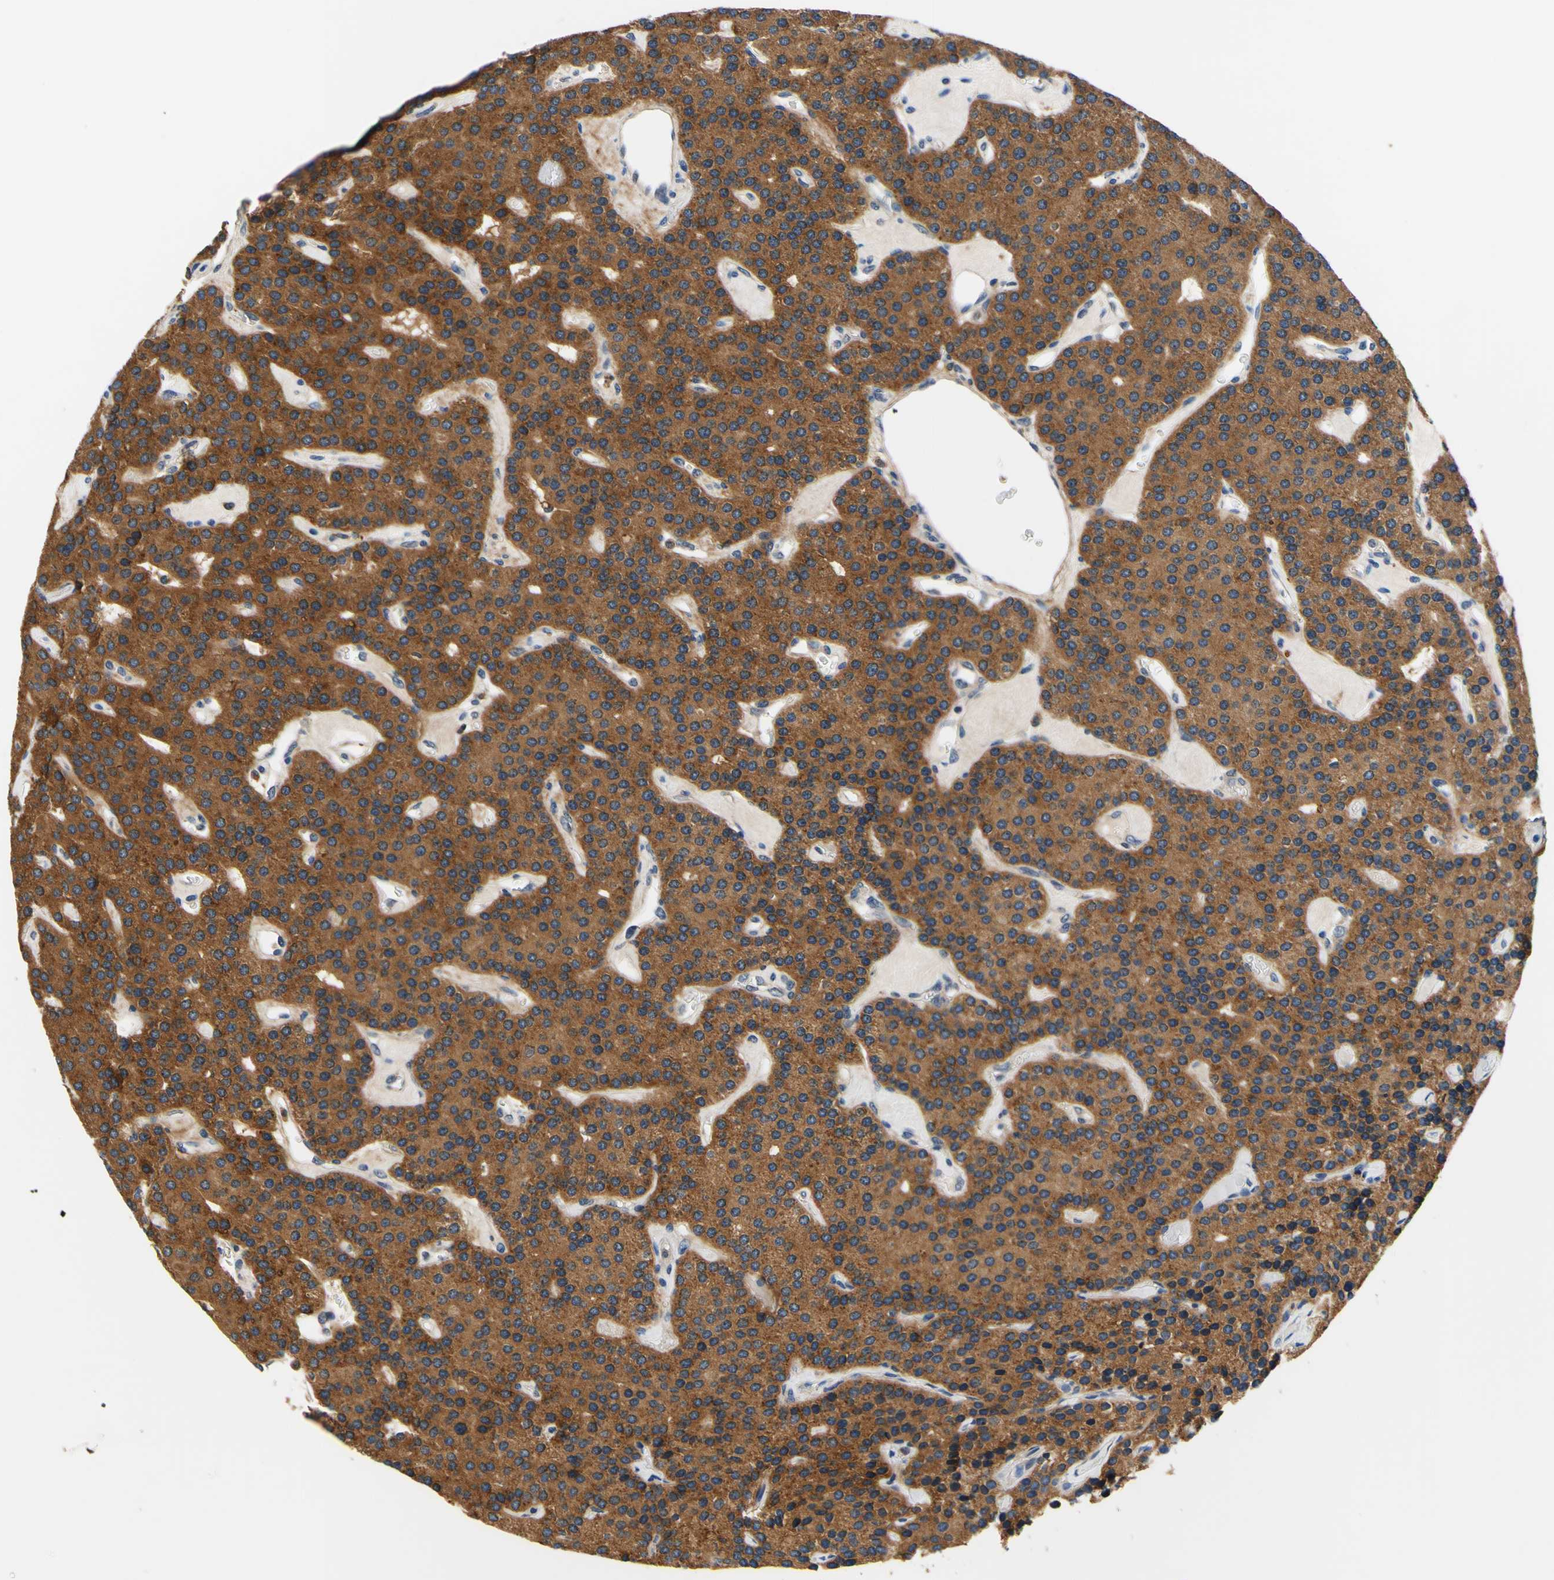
{"staining": {"intensity": "strong", "quantity": ">75%", "location": "cytoplasmic/membranous"}, "tissue": "parathyroid gland", "cell_type": "Glandular cells", "image_type": "normal", "snomed": [{"axis": "morphology", "description": "Normal tissue, NOS"}, {"axis": "morphology", "description": "Adenoma, NOS"}, {"axis": "topography", "description": "Parathyroid gland"}], "caption": "Glandular cells reveal strong cytoplasmic/membranous staining in approximately >75% of cells in normal parathyroid gland.", "gene": "PLA2G4A", "patient": {"sex": "female", "age": 86}}